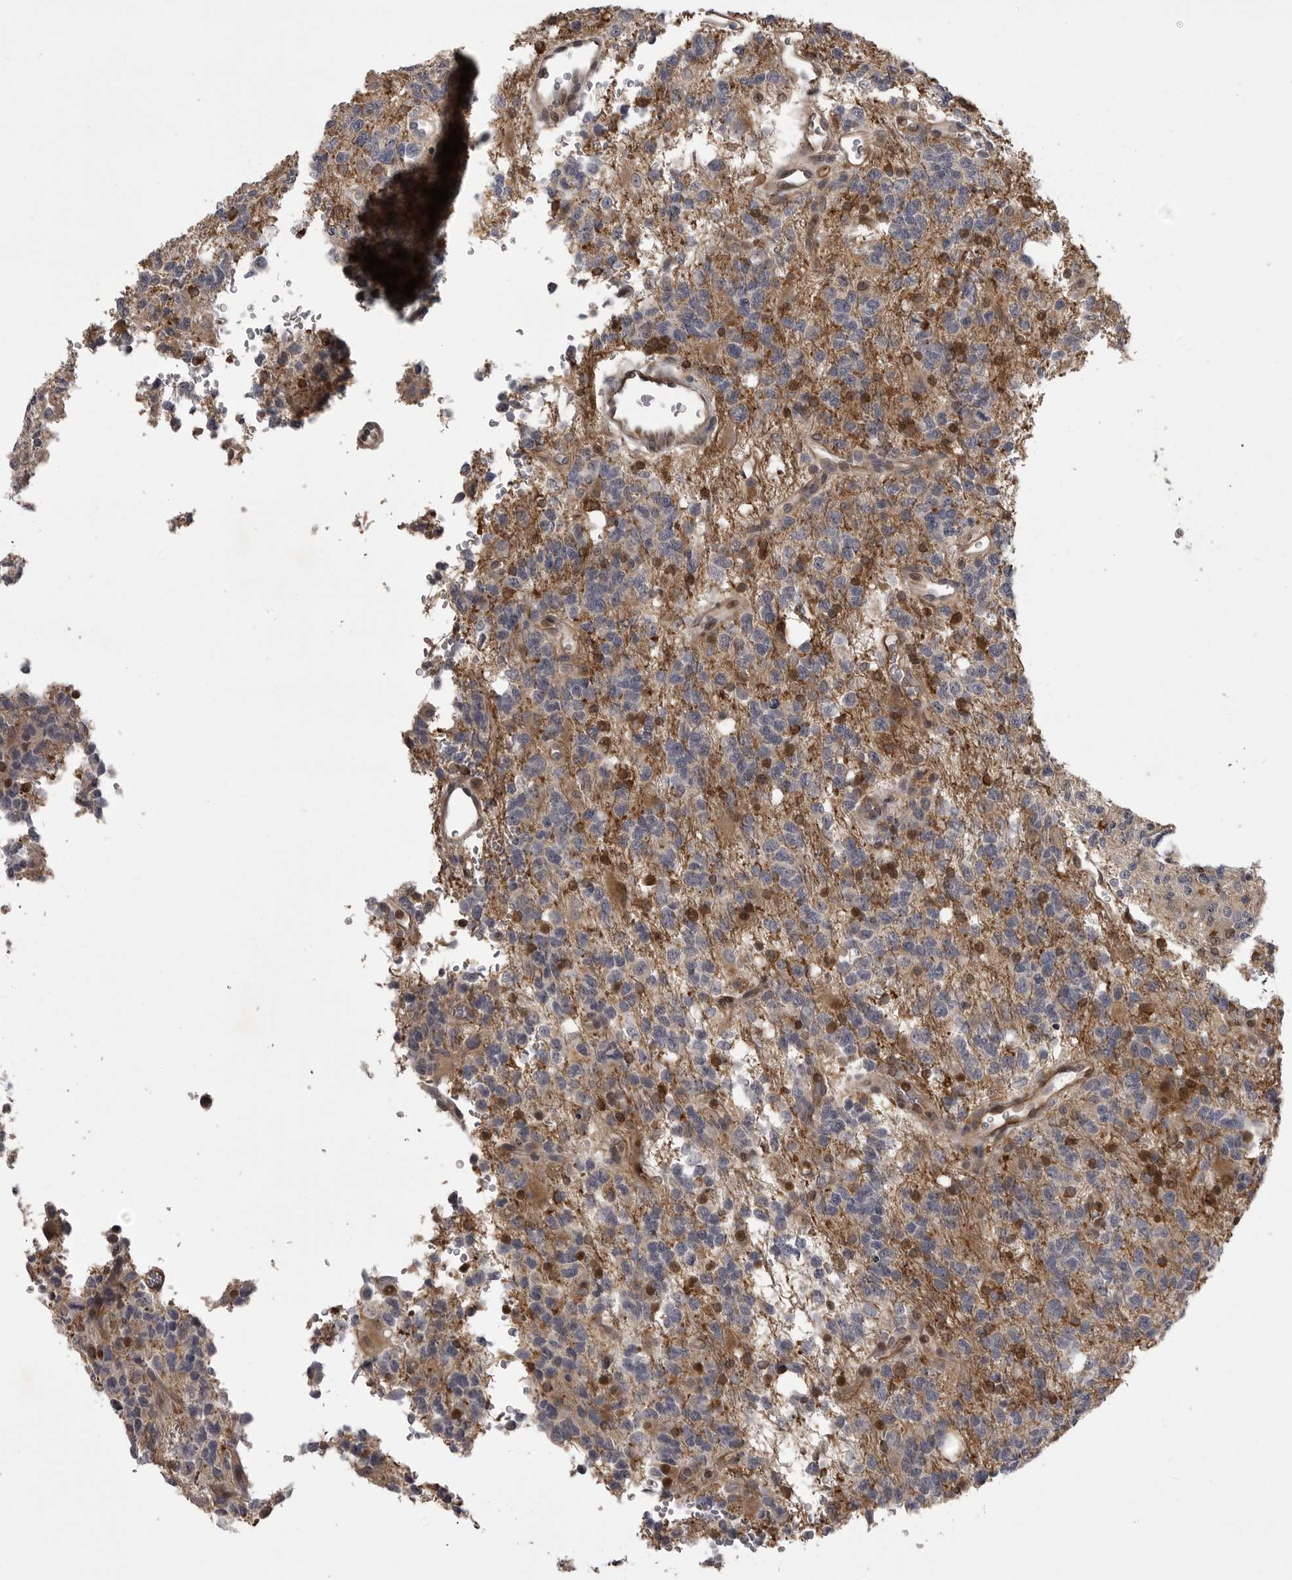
{"staining": {"intensity": "moderate", "quantity": "<25%", "location": "cytoplasmic/membranous,nuclear"}, "tissue": "glioma", "cell_type": "Tumor cells", "image_type": "cancer", "snomed": [{"axis": "morphology", "description": "Glioma, malignant, High grade"}, {"axis": "topography", "description": "Brain"}], "caption": "Protein analysis of glioma tissue reveals moderate cytoplasmic/membranous and nuclear expression in about <25% of tumor cells. Nuclei are stained in blue.", "gene": "SNX16", "patient": {"sex": "female", "age": 62}}